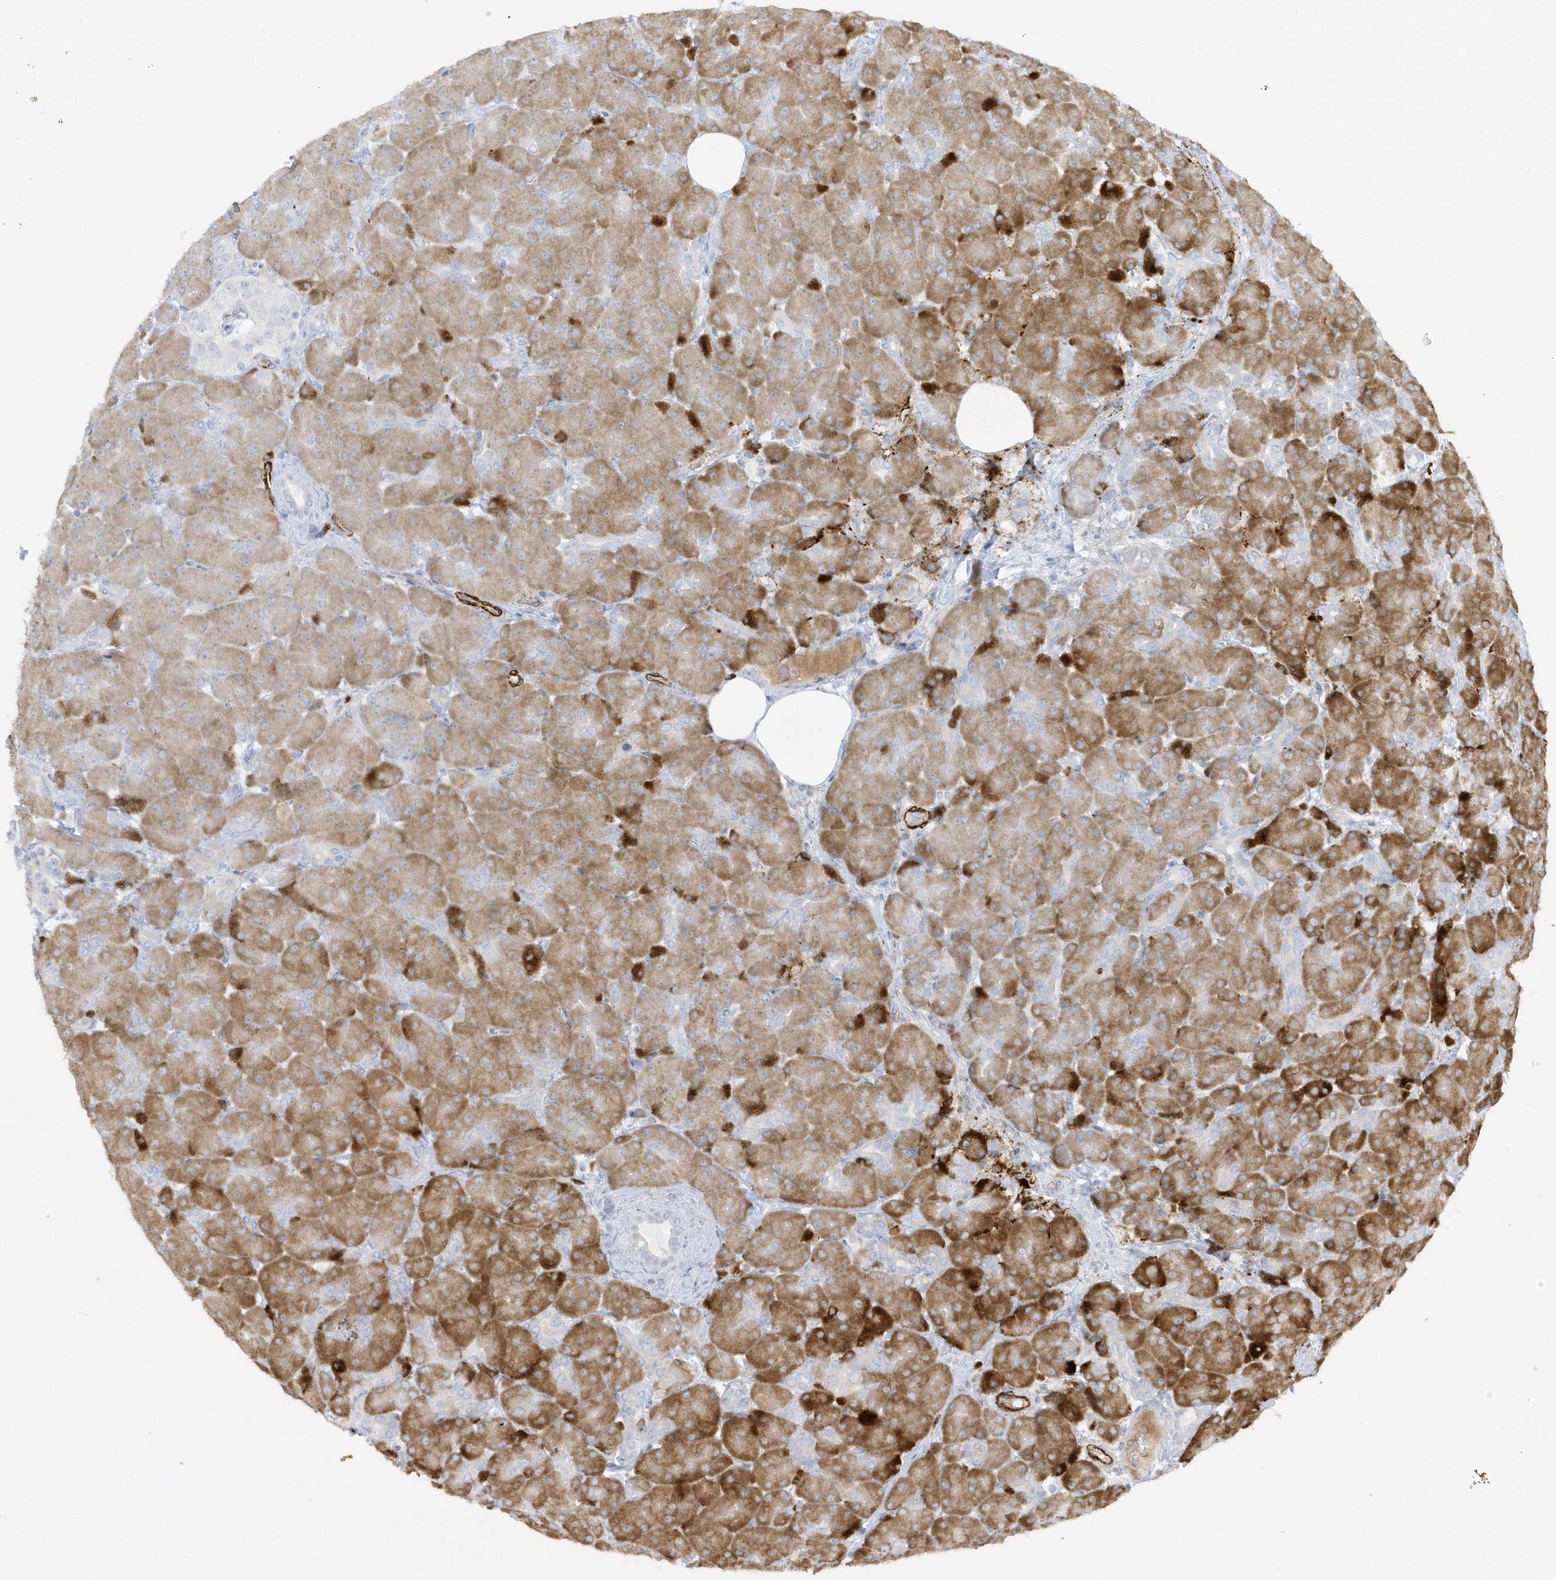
{"staining": {"intensity": "strong", "quantity": ">75%", "location": "cytoplasmic/membranous"}, "tissue": "pancreas", "cell_type": "Exocrine glandular cells", "image_type": "normal", "snomed": [{"axis": "morphology", "description": "Normal tissue, NOS"}, {"axis": "topography", "description": "Pancreas"}], "caption": "Unremarkable pancreas reveals strong cytoplasmic/membranous expression in about >75% of exocrine glandular cells.", "gene": "THADA", "patient": {"sex": "male", "age": 66}}